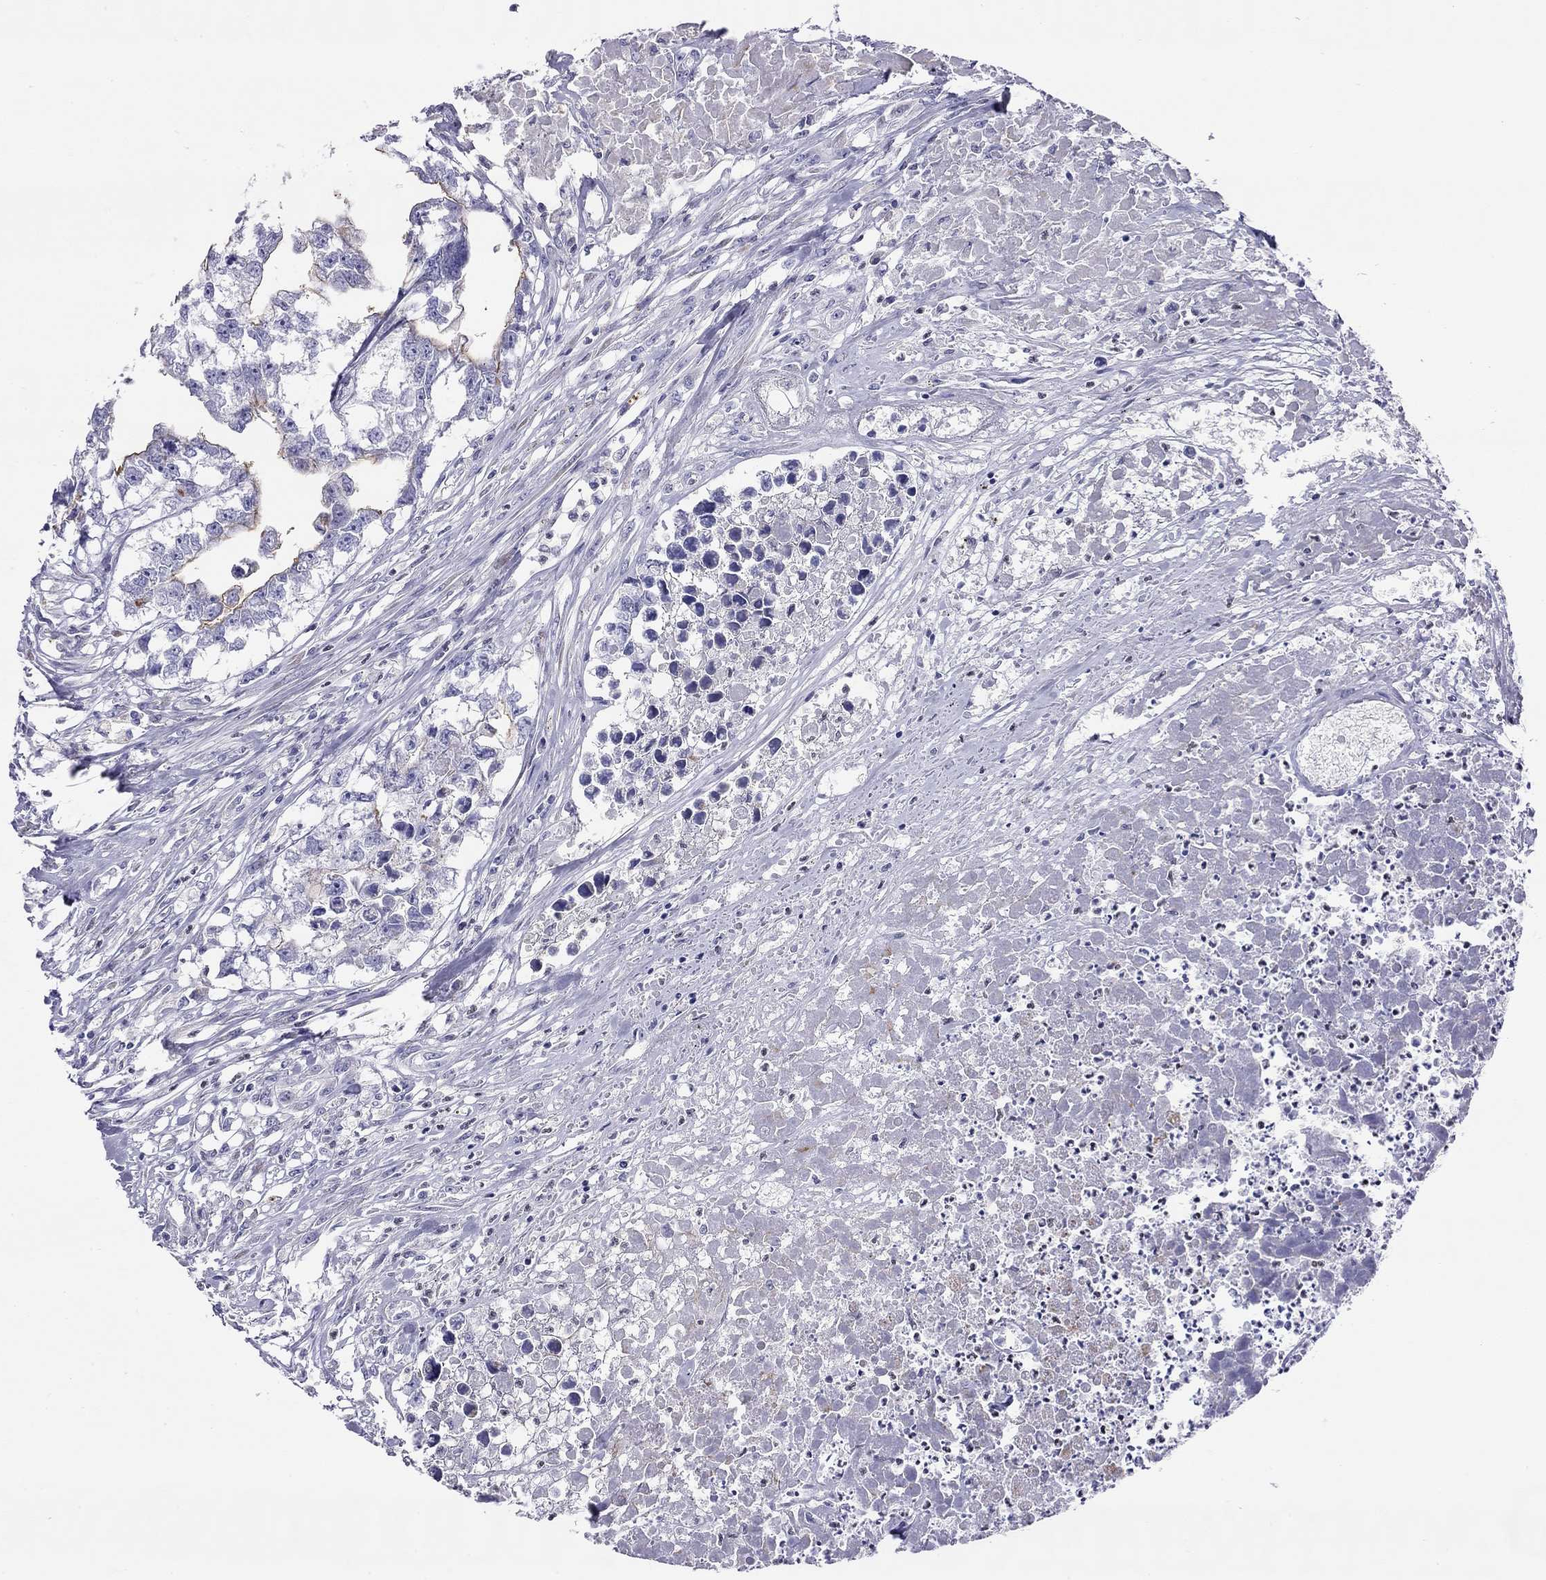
{"staining": {"intensity": "negative", "quantity": "none", "location": "none"}, "tissue": "testis cancer", "cell_type": "Tumor cells", "image_type": "cancer", "snomed": [{"axis": "morphology", "description": "Carcinoma, Embryonal, NOS"}, {"axis": "morphology", "description": "Teratoma, malignant, NOS"}, {"axis": "topography", "description": "Testis"}], "caption": "This photomicrograph is of testis cancer stained with immunohistochemistry (IHC) to label a protein in brown with the nuclei are counter-stained blue. There is no staining in tumor cells. (DAB (3,3'-diaminobenzidine) immunohistochemistry visualized using brightfield microscopy, high magnification).", "gene": "SLC46A2", "patient": {"sex": "male", "age": 44}}